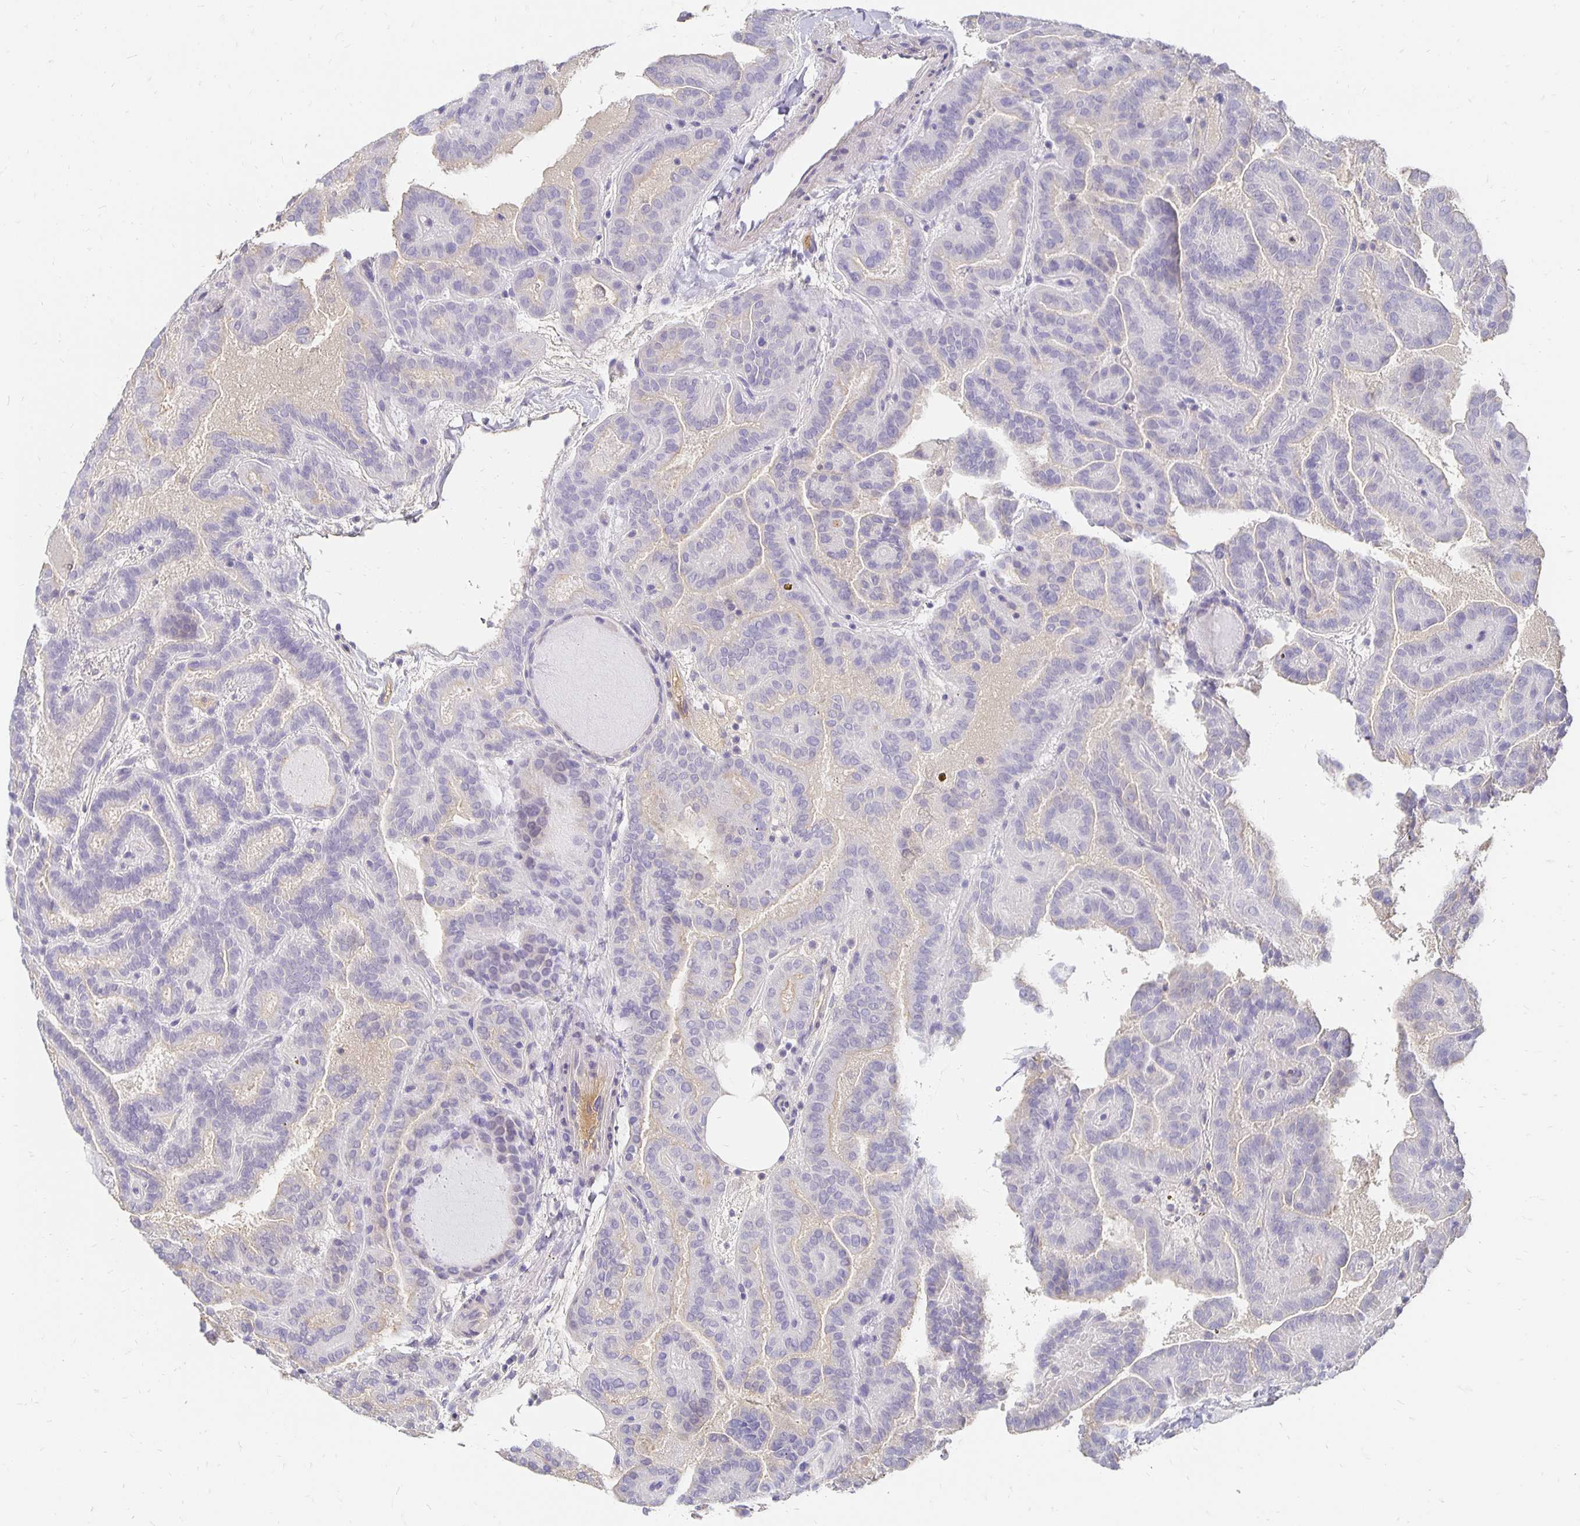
{"staining": {"intensity": "negative", "quantity": "none", "location": "none"}, "tissue": "thyroid cancer", "cell_type": "Tumor cells", "image_type": "cancer", "snomed": [{"axis": "morphology", "description": "Papillary adenocarcinoma, NOS"}, {"axis": "topography", "description": "Thyroid gland"}], "caption": "DAB immunohistochemical staining of human thyroid cancer reveals no significant positivity in tumor cells.", "gene": "APOB", "patient": {"sex": "female", "age": 46}}